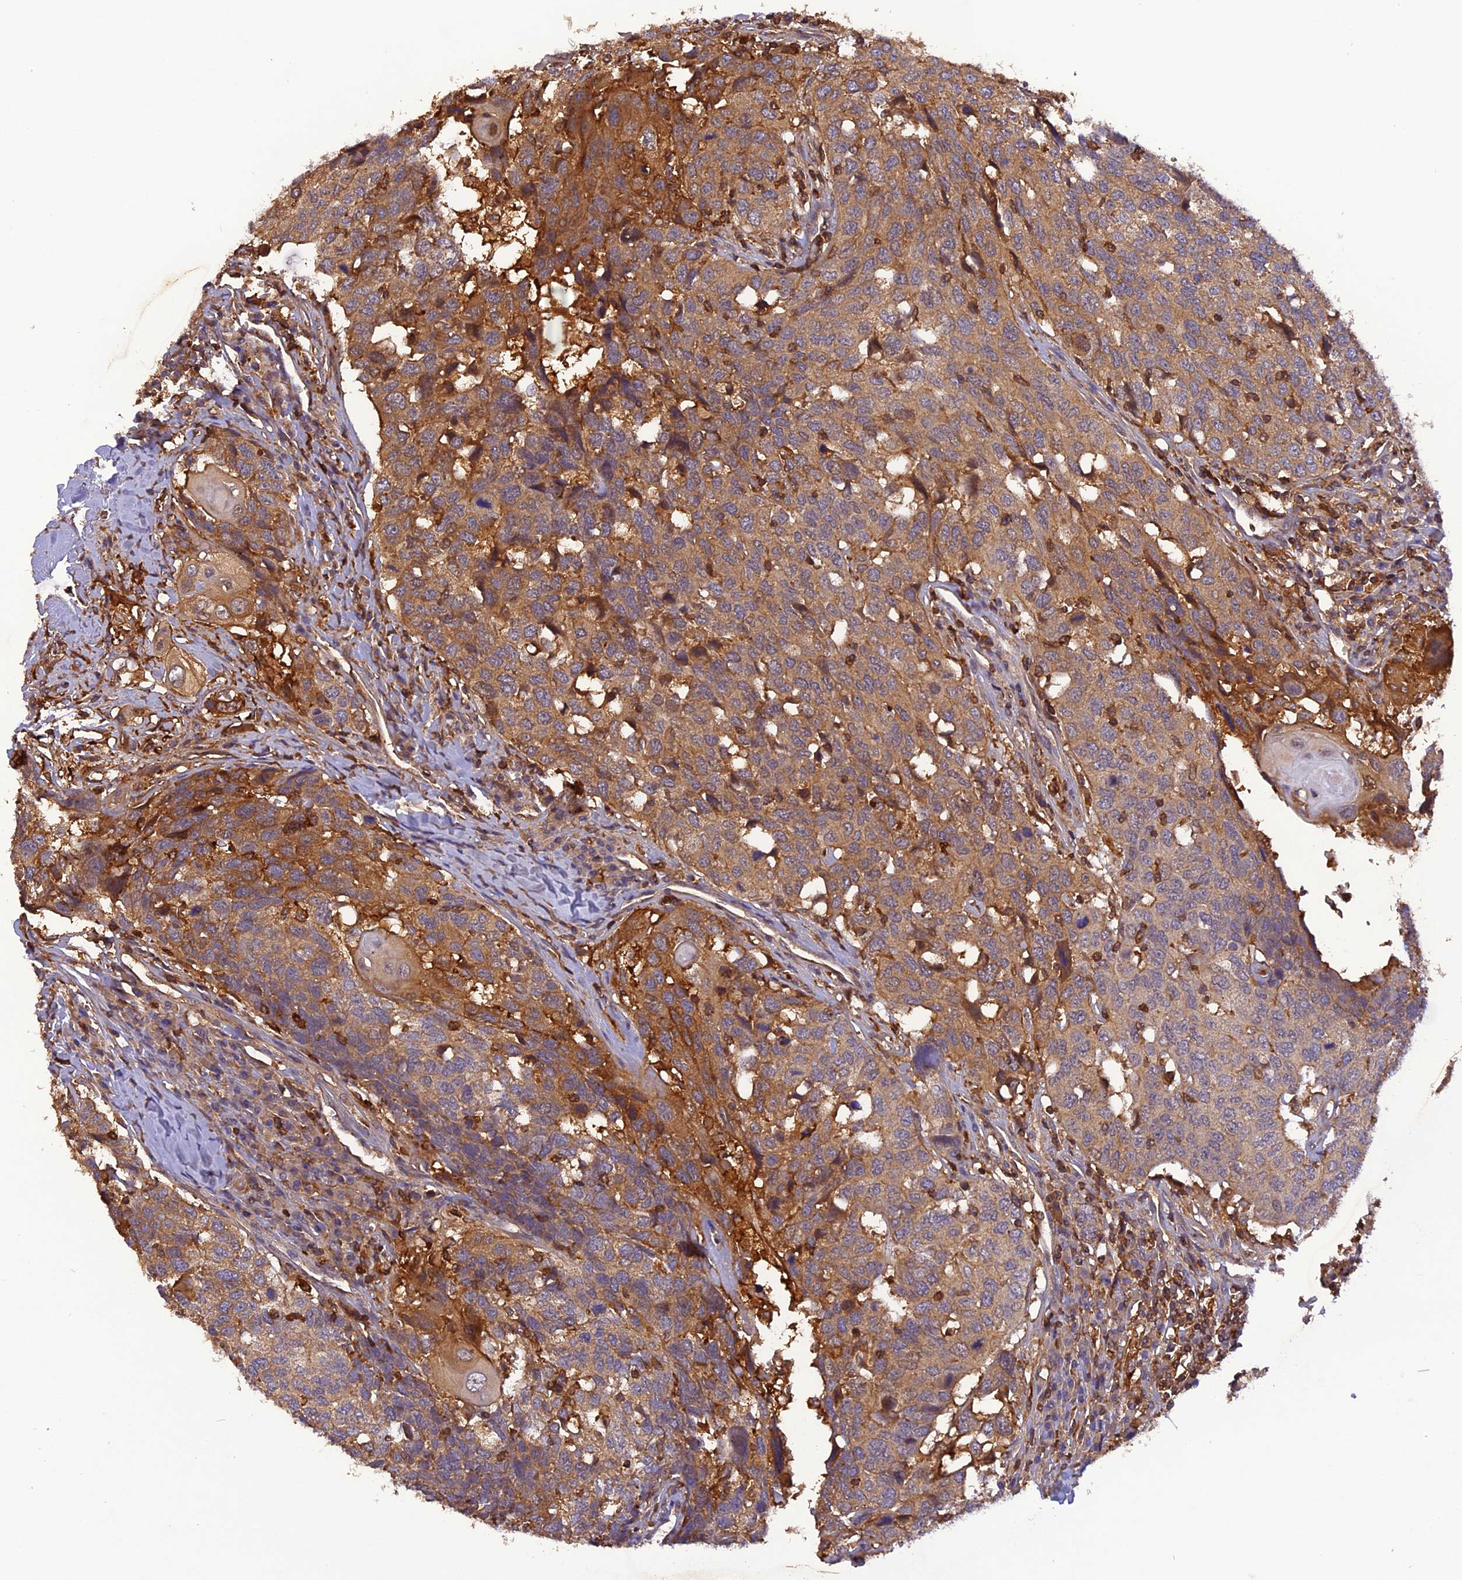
{"staining": {"intensity": "moderate", "quantity": ">75%", "location": "cytoplasmic/membranous"}, "tissue": "head and neck cancer", "cell_type": "Tumor cells", "image_type": "cancer", "snomed": [{"axis": "morphology", "description": "Squamous cell carcinoma, NOS"}, {"axis": "topography", "description": "Head-Neck"}], "caption": "High-magnification brightfield microscopy of head and neck cancer (squamous cell carcinoma) stained with DAB (3,3'-diaminobenzidine) (brown) and counterstained with hematoxylin (blue). tumor cells exhibit moderate cytoplasmic/membranous positivity is identified in about>75% of cells. The protein of interest is stained brown, and the nuclei are stained in blue (DAB IHC with brightfield microscopy, high magnification).", "gene": "STOML1", "patient": {"sex": "male", "age": 66}}